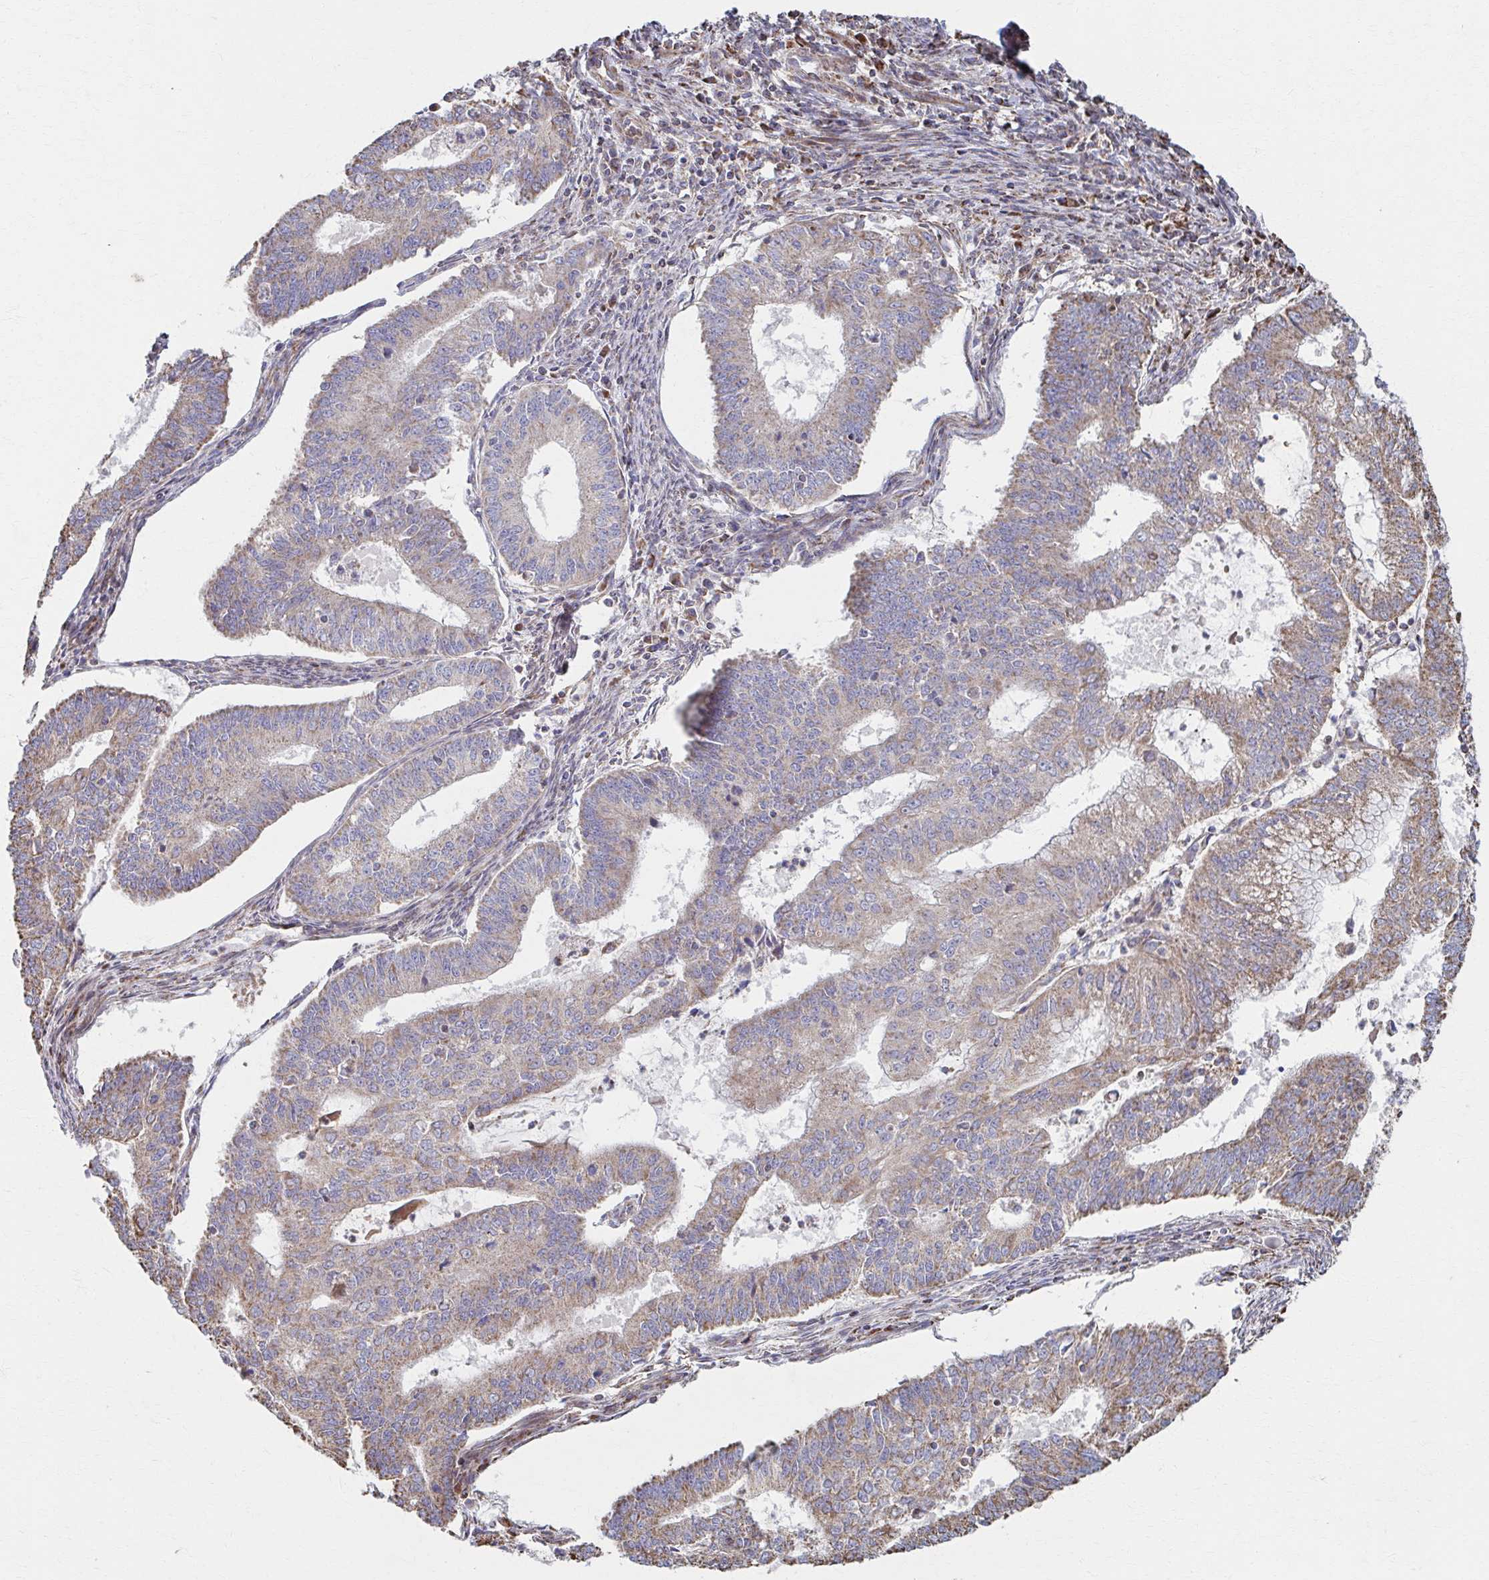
{"staining": {"intensity": "moderate", "quantity": "25%-75%", "location": "cytoplasmic/membranous"}, "tissue": "endometrial cancer", "cell_type": "Tumor cells", "image_type": "cancer", "snomed": [{"axis": "morphology", "description": "Adenocarcinoma, NOS"}, {"axis": "topography", "description": "Endometrium"}], "caption": "Immunohistochemical staining of endometrial cancer (adenocarcinoma) reveals medium levels of moderate cytoplasmic/membranous protein staining in approximately 25%-75% of tumor cells. (Brightfield microscopy of DAB IHC at high magnification).", "gene": "SAT1", "patient": {"sex": "female", "age": 61}}